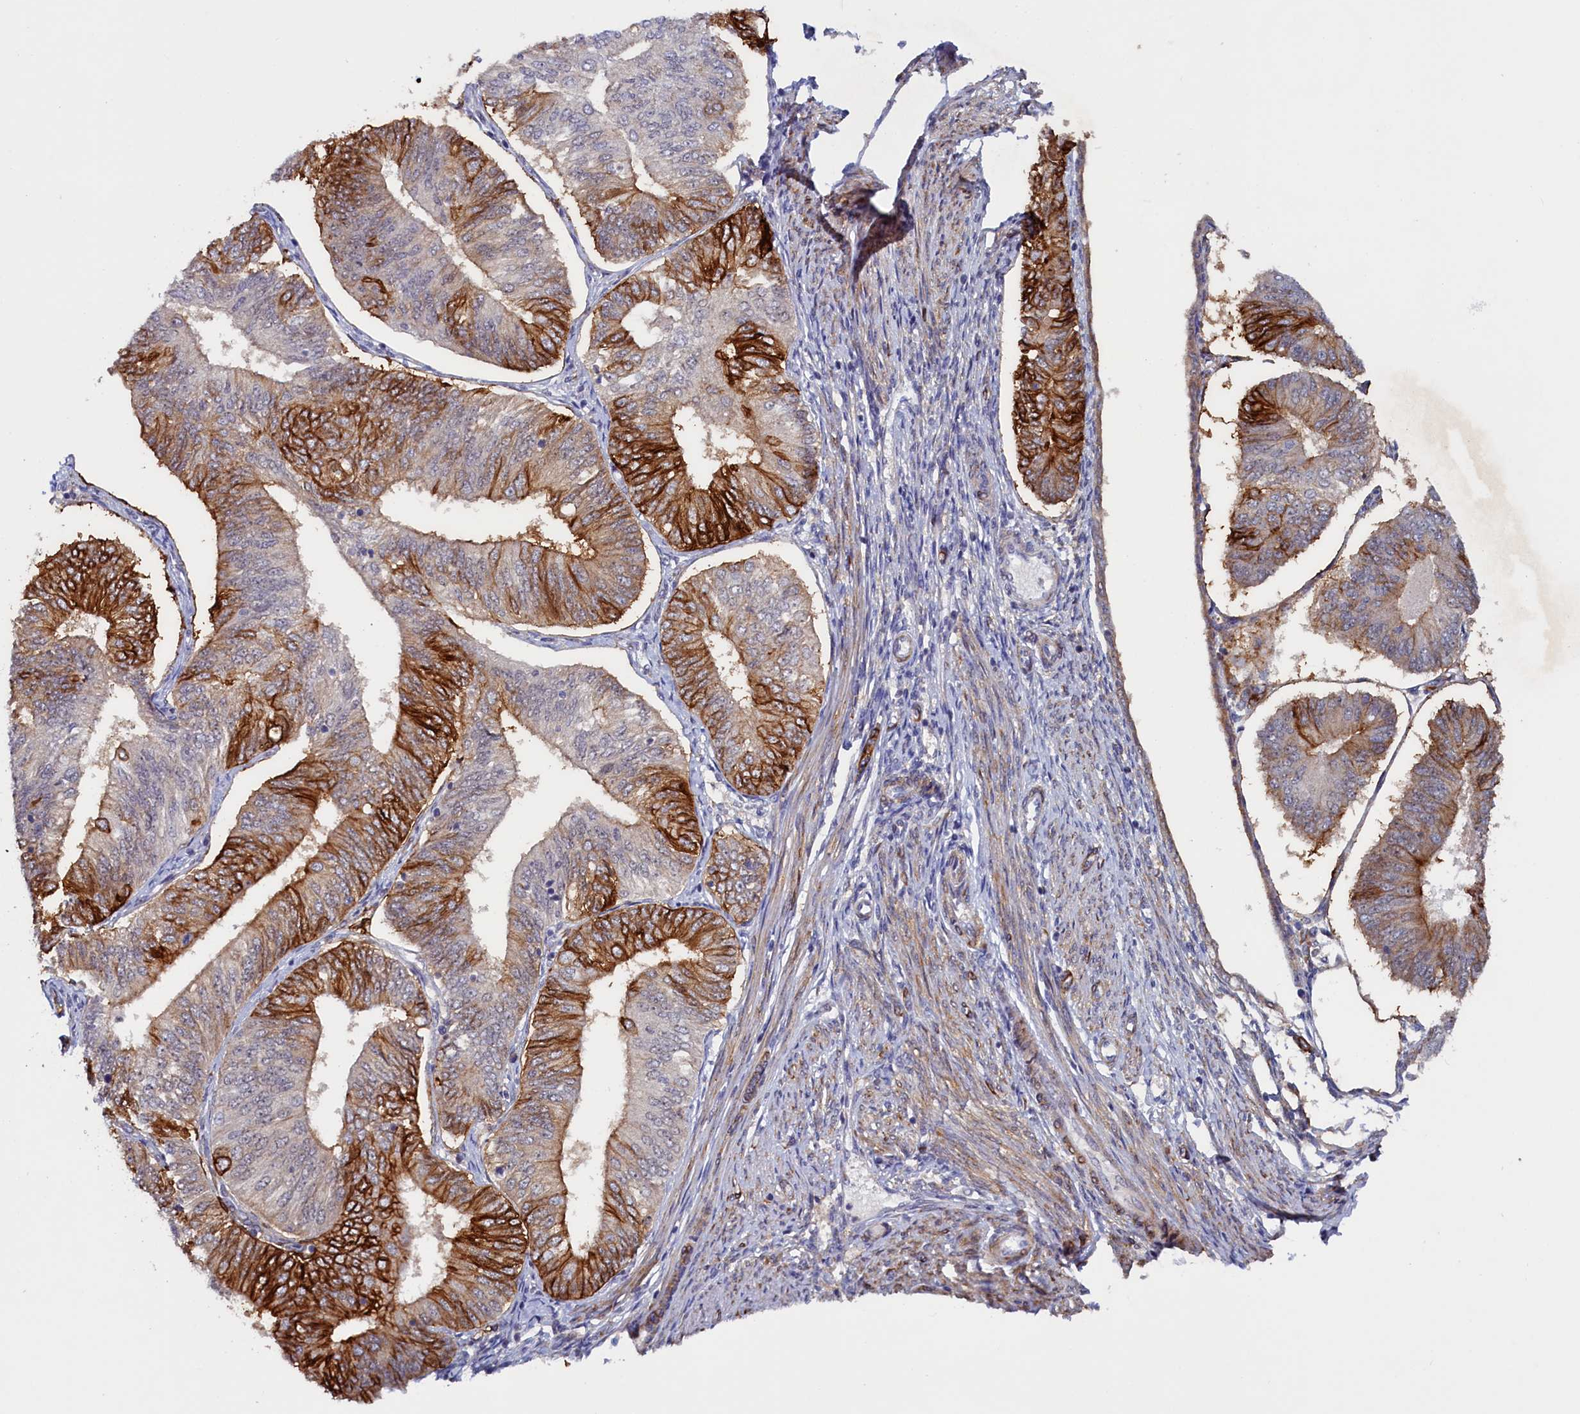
{"staining": {"intensity": "strong", "quantity": "25%-75%", "location": "cytoplasmic/membranous"}, "tissue": "endometrial cancer", "cell_type": "Tumor cells", "image_type": "cancer", "snomed": [{"axis": "morphology", "description": "Adenocarcinoma, NOS"}, {"axis": "topography", "description": "Endometrium"}], "caption": "Protein analysis of adenocarcinoma (endometrial) tissue displays strong cytoplasmic/membranous positivity in approximately 25%-75% of tumor cells. (Brightfield microscopy of DAB IHC at high magnification).", "gene": "PACSIN3", "patient": {"sex": "female", "age": 58}}